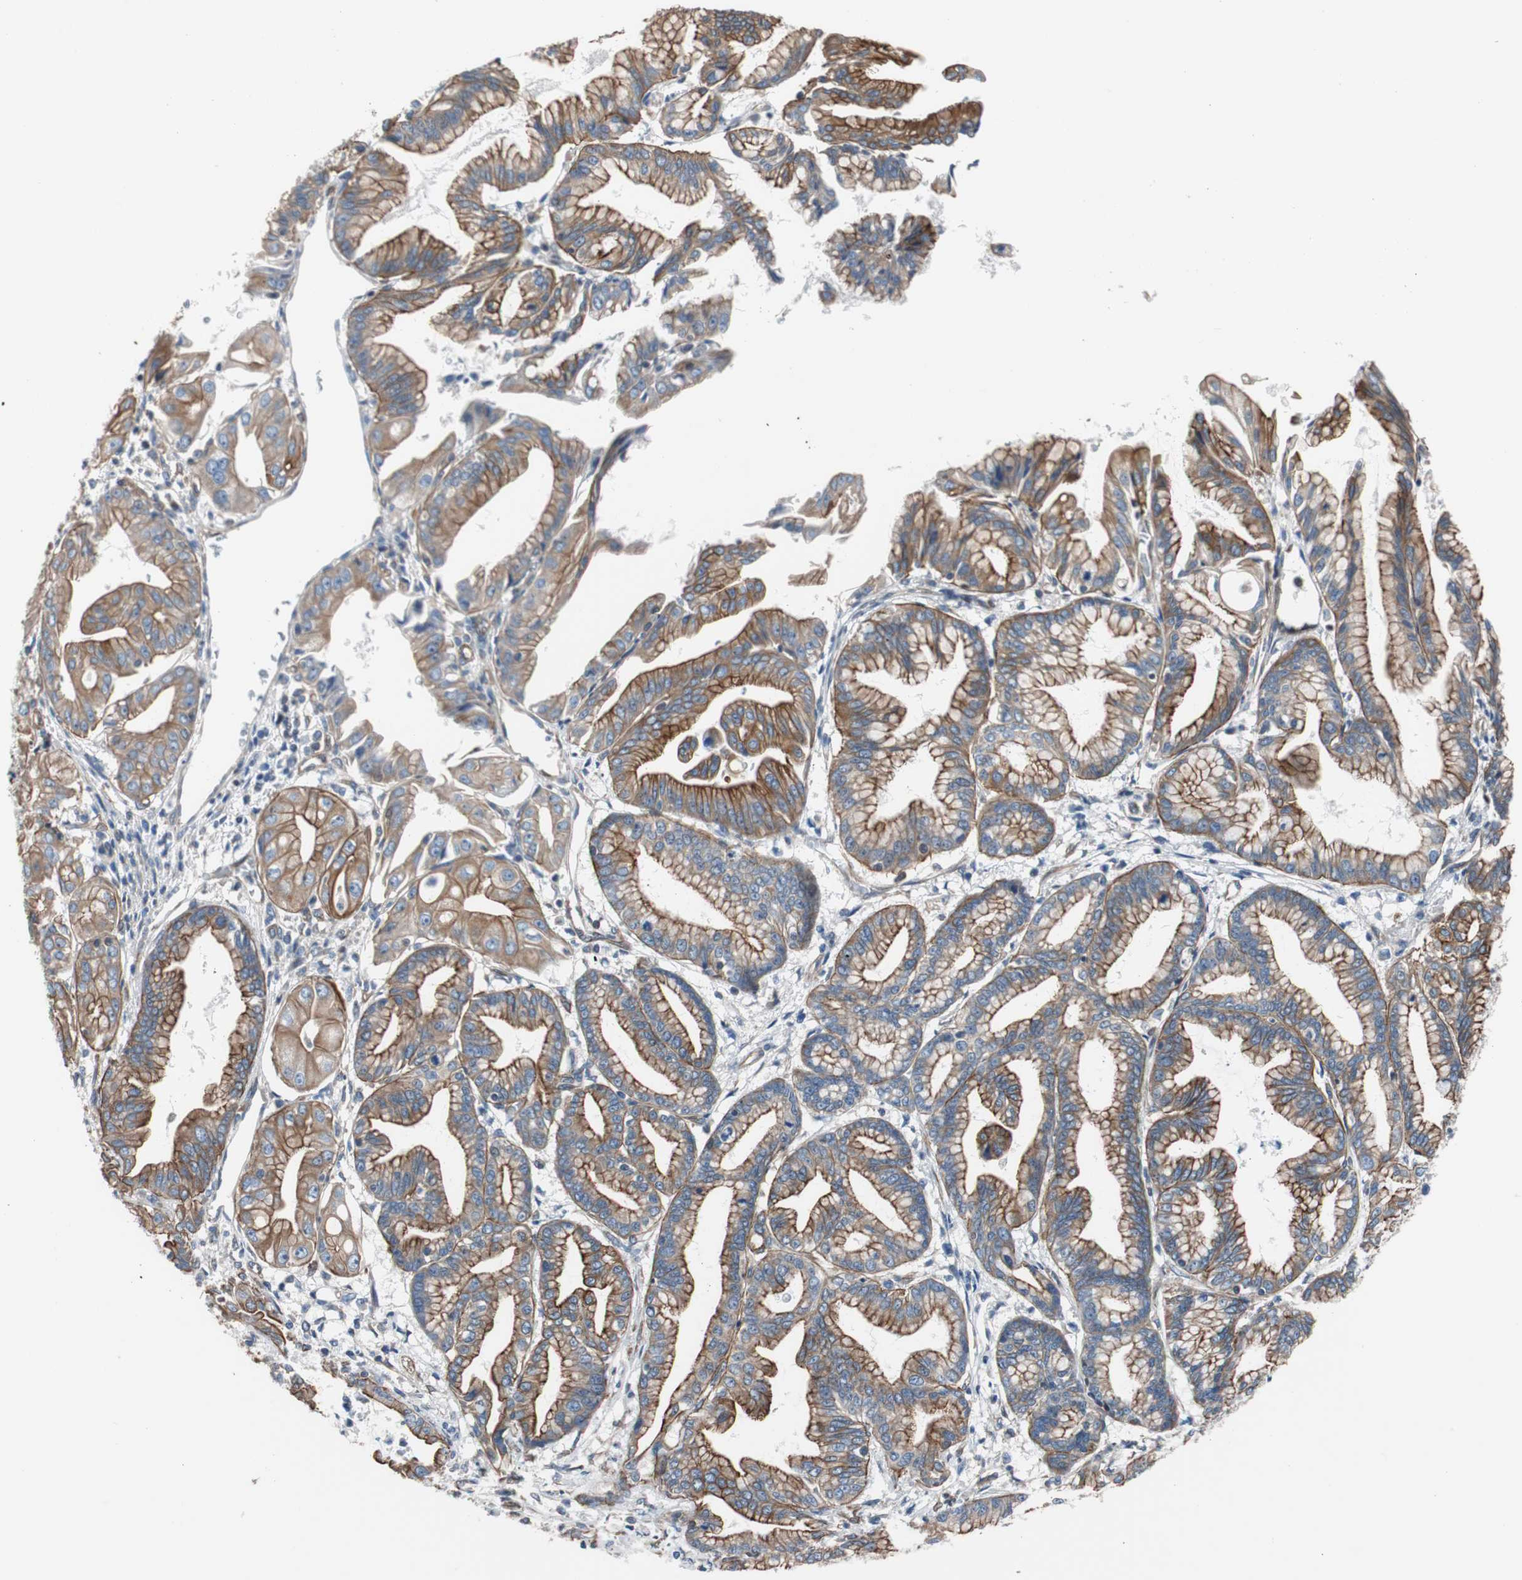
{"staining": {"intensity": "strong", "quantity": "25%-75%", "location": "cytoplasmic/membranous"}, "tissue": "pancreatic cancer", "cell_type": "Tumor cells", "image_type": "cancer", "snomed": [{"axis": "morphology", "description": "Adenocarcinoma, NOS"}, {"axis": "topography", "description": "Pancreas"}], "caption": "This is an image of immunohistochemistry staining of pancreatic cancer (adenocarcinoma), which shows strong positivity in the cytoplasmic/membranous of tumor cells.", "gene": "KIF3B", "patient": {"sex": "female", "age": 64}}